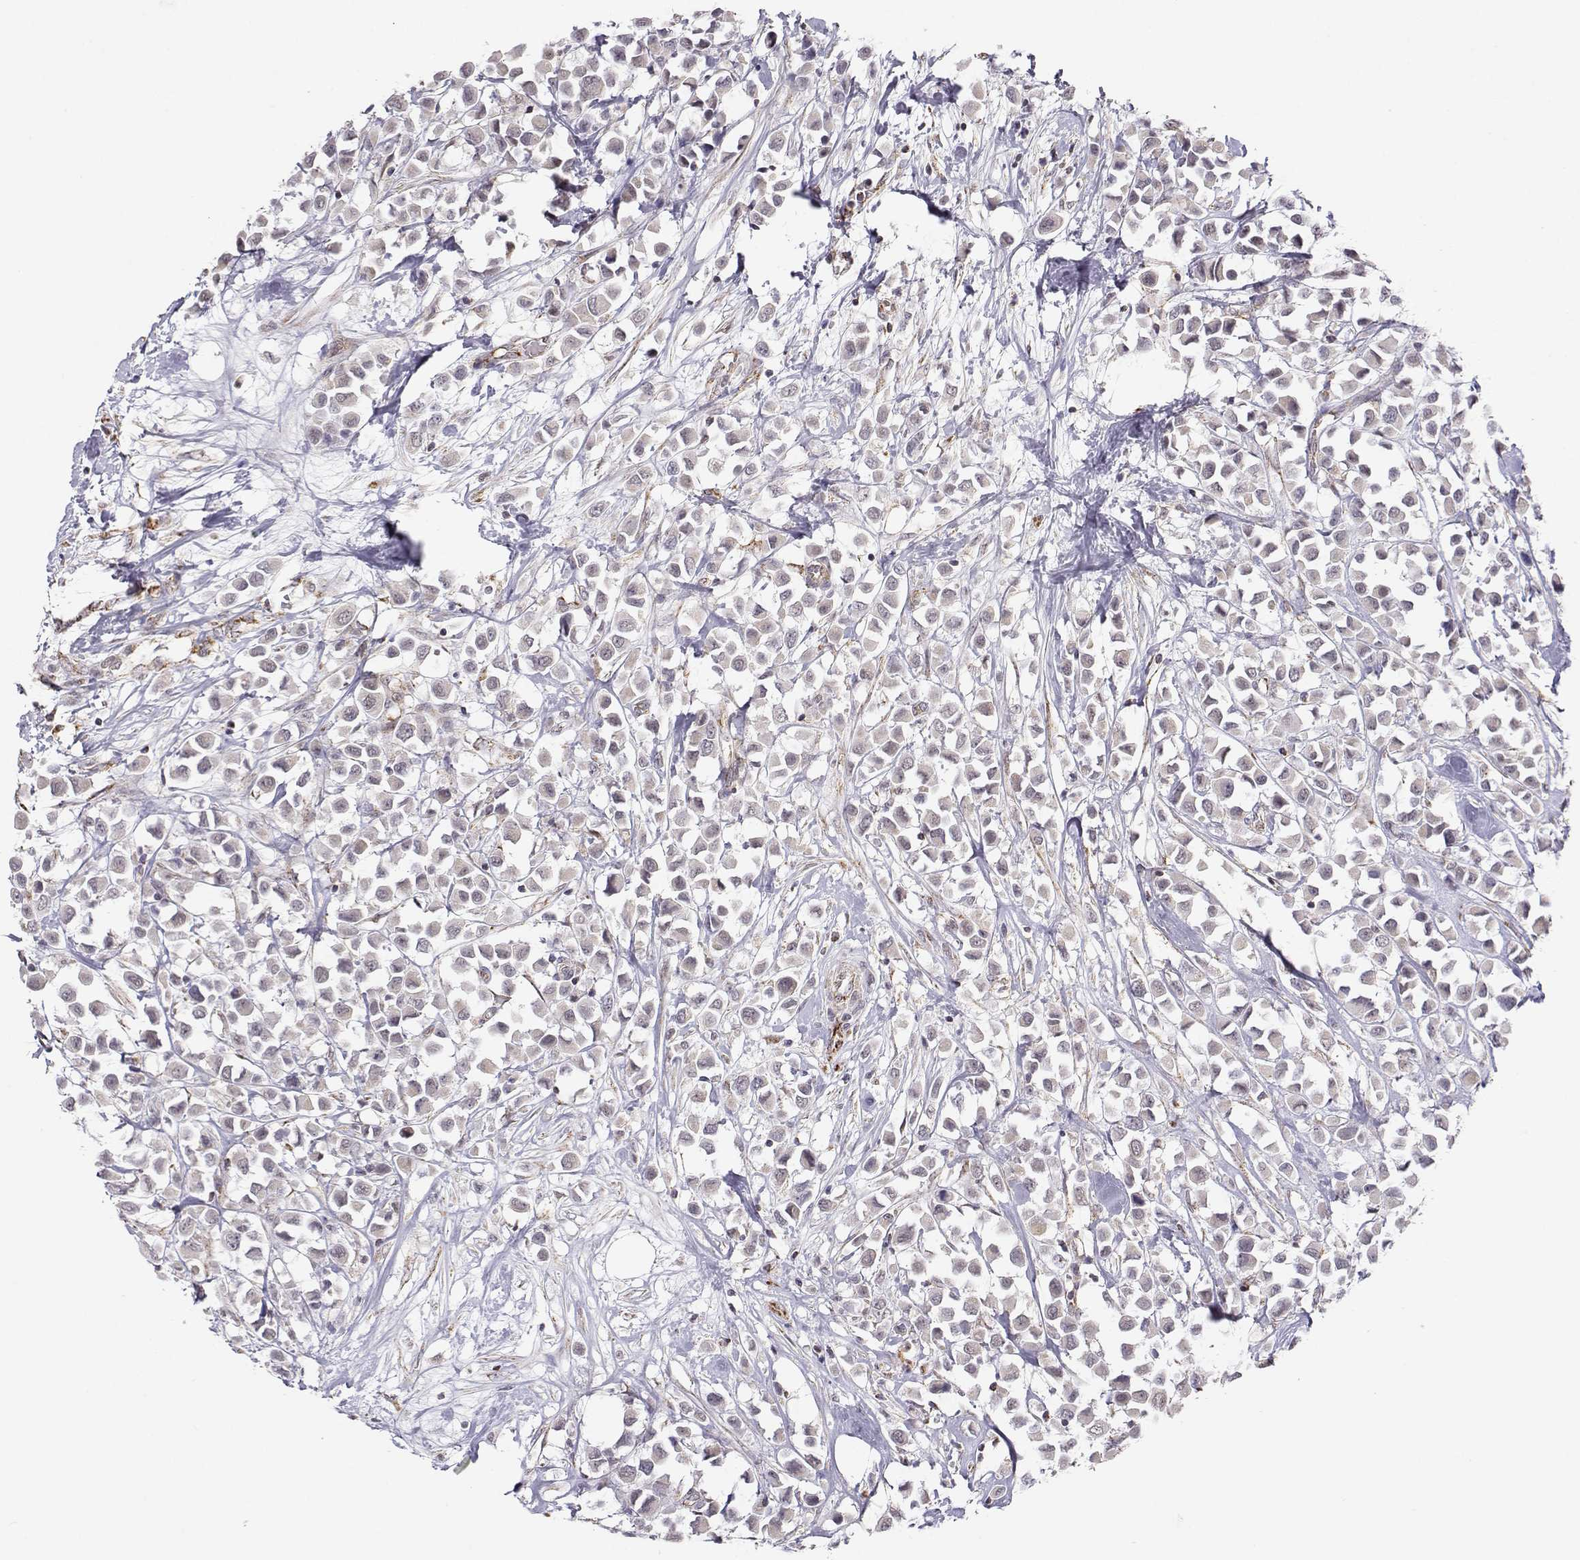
{"staining": {"intensity": "negative", "quantity": "none", "location": "none"}, "tissue": "breast cancer", "cell_type": "Tumor cells", "image_type": "cancer", "snomed": [{"axis": "morphology", "description": "Duct carcinoma"}, {"axis": "topography", "description": "Breast"}], "caption": "IHC micrograph of breast intraductal carcinoma stained for a protein (brown), which displays no staining in tumor cells.", "gene": "EXOG", "patient": {"sex": "female", "age": 61}}